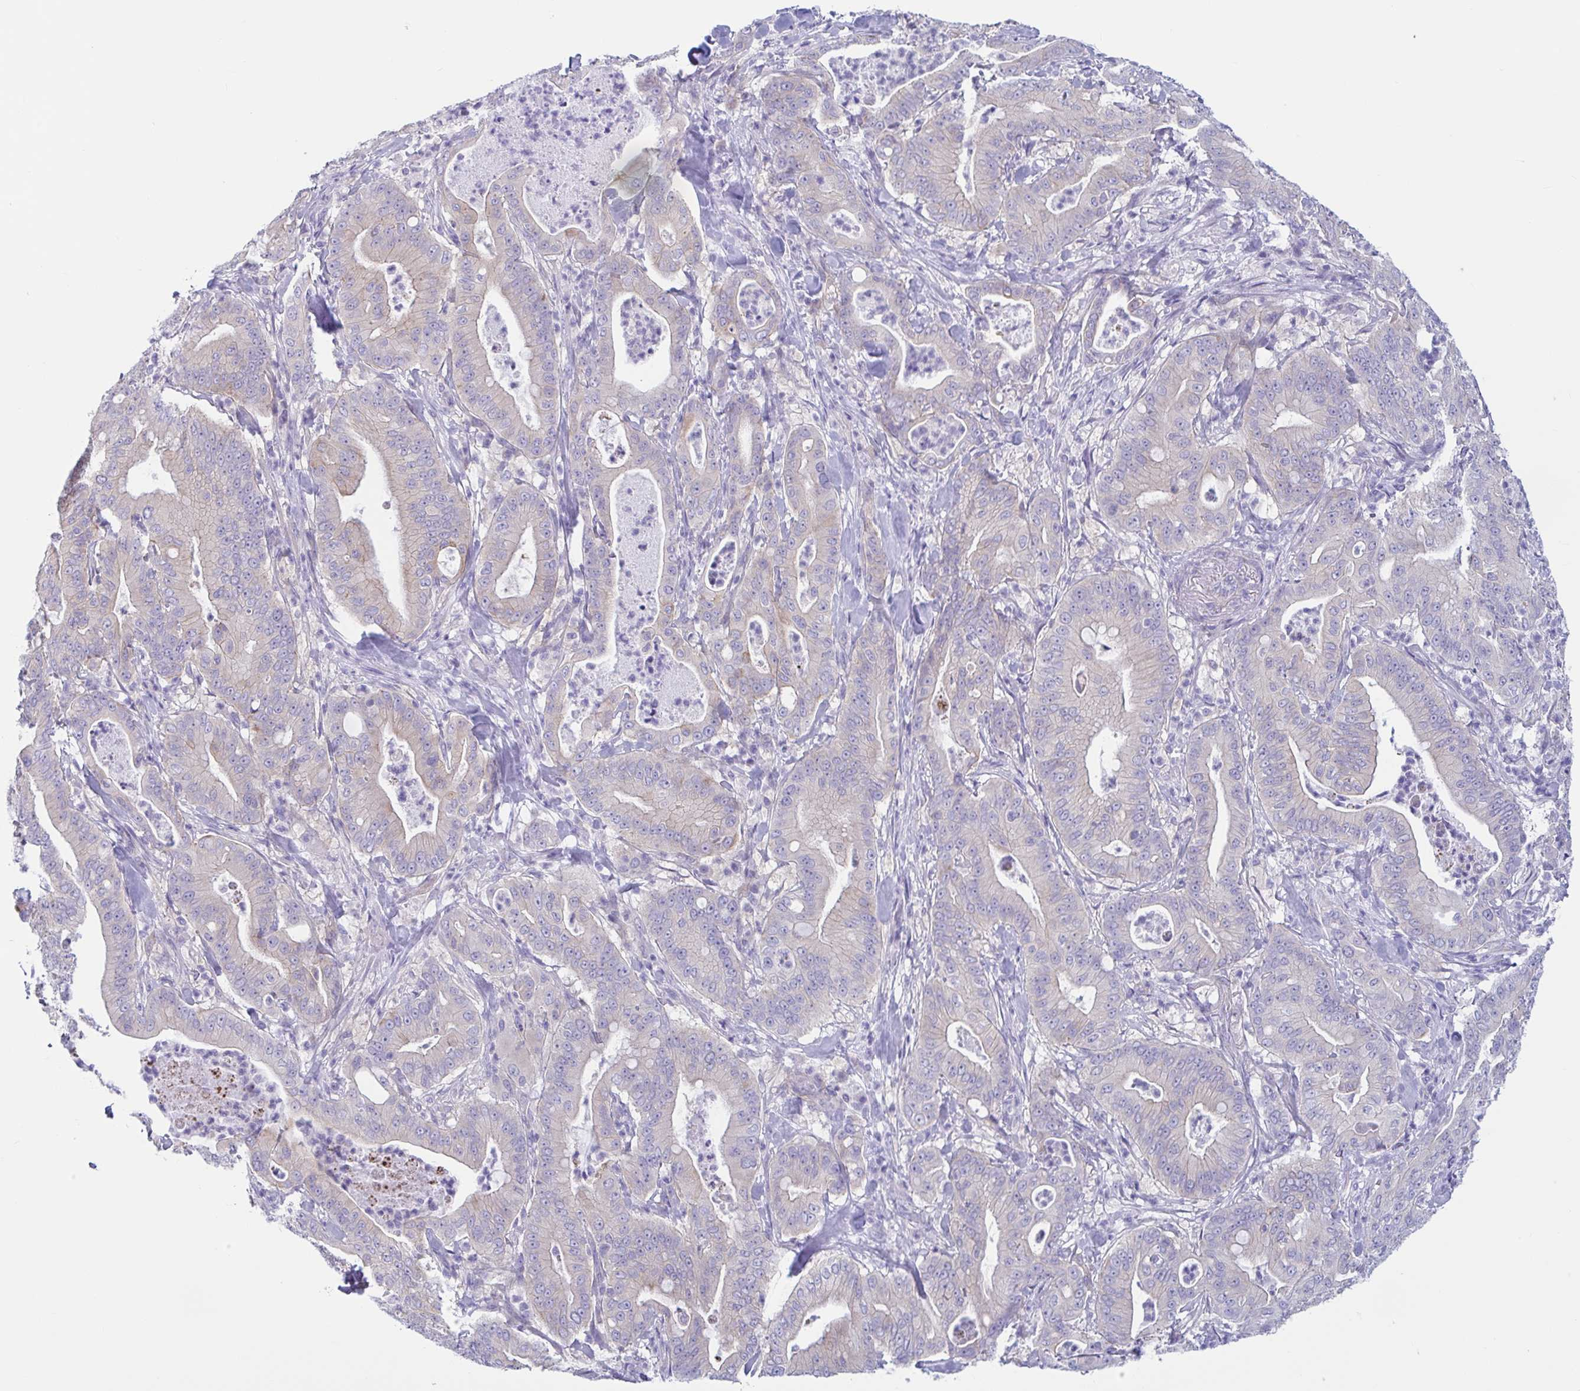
{"staining": {"intensity": "negative", "quantity": "none", "location": "none"}, "tissue": "pancreatic cancer", "cell_type": "Tumor cells", "image_type": "cancer", "snomed": [{"axis": "morphology", "description": "Adenocarcinoma, NOS"}, {"axis": "topography", "description": "Pancreas"}], "caption": "Photomicrograph shows no protein expression in tumor cells of pancreatic cancer tissue.", "gene": "TNNI2", "patient": {"sex": "male", "age": 71}}